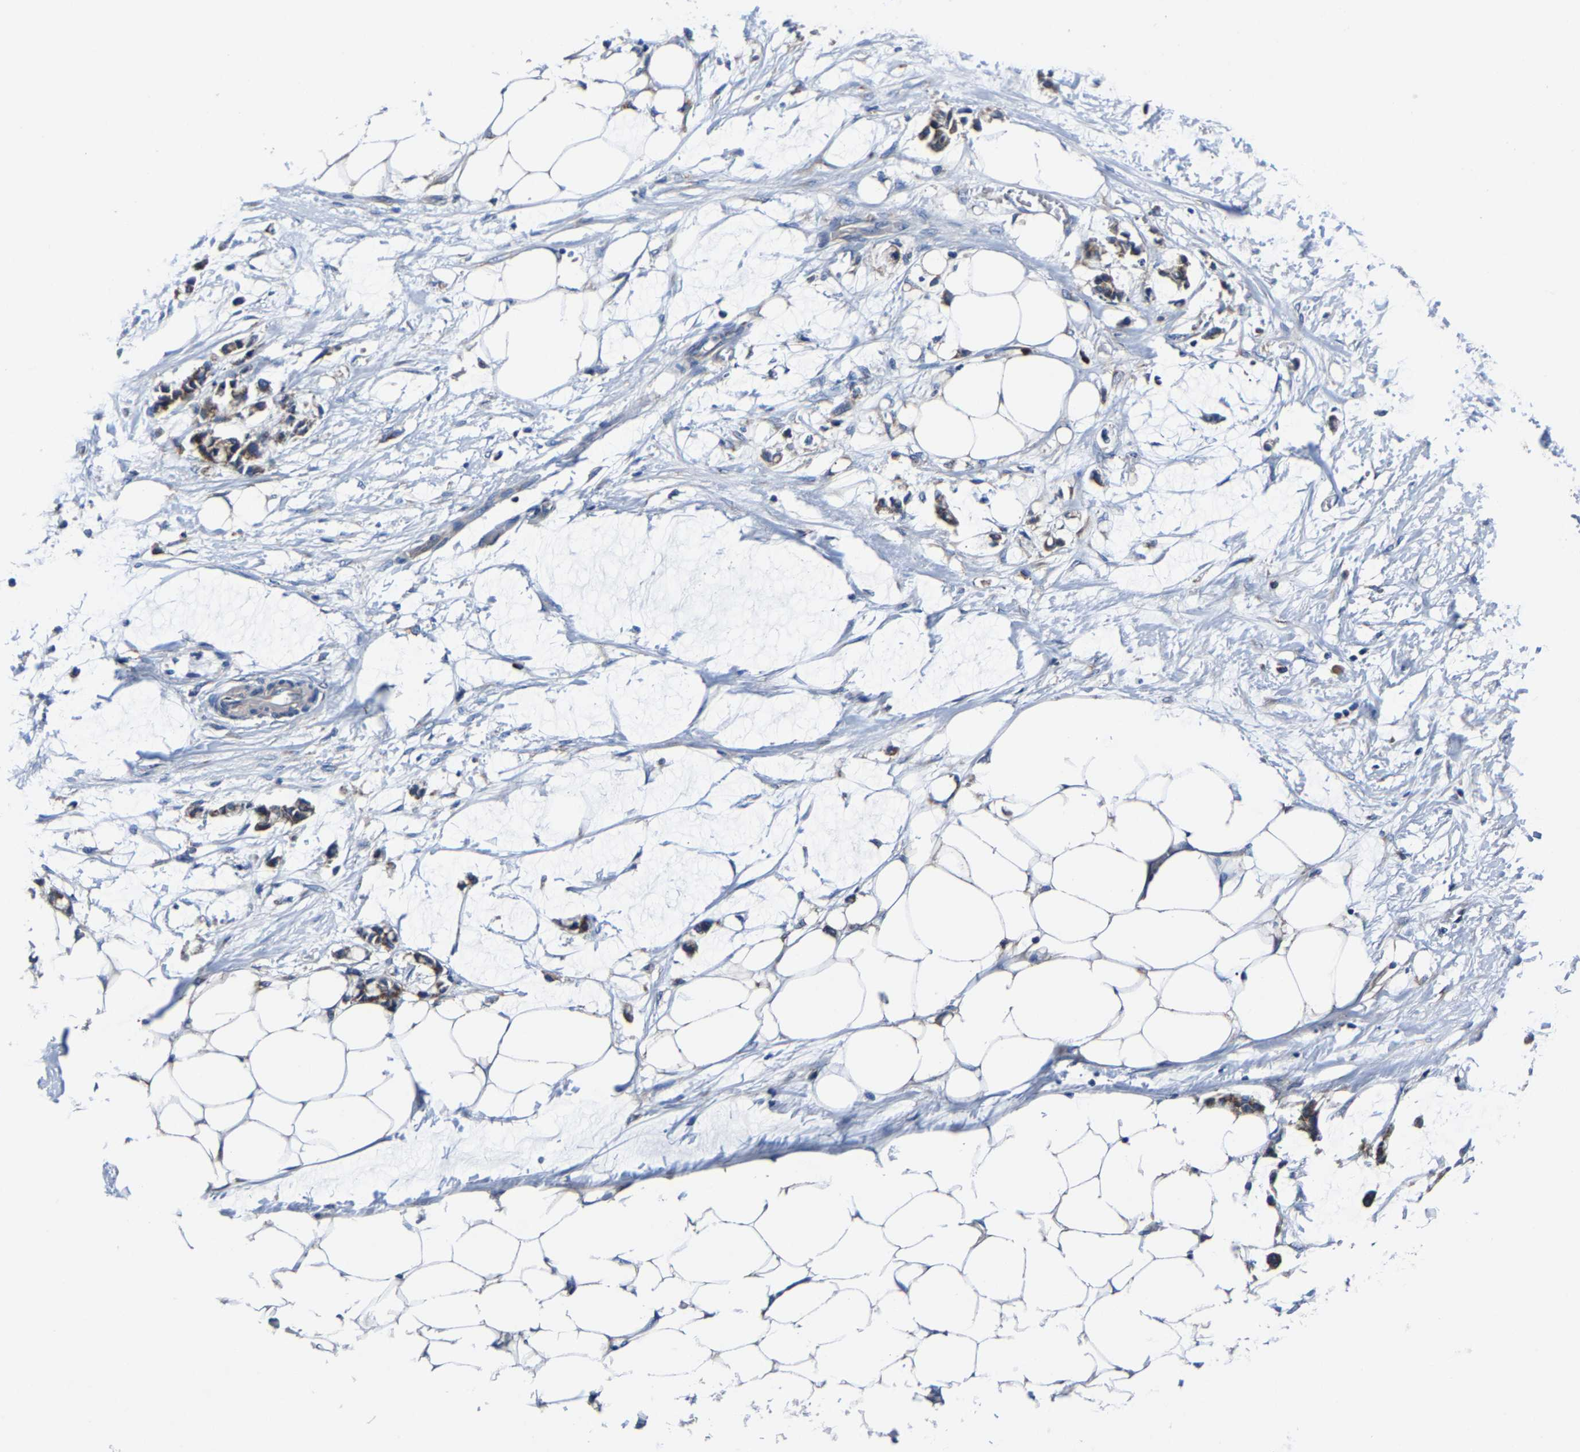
{"staining": {"intensity": "negative", "quantity": "none", "location": "none"}, "tissue": "adipose tissue", "cell_type": "Adipocytes", "image_type": "normal", "snomed": [{"axis": "morphology", "description": "Normal tissue, NOS"}, {"axis": "morphology", "description": "Adenocarcinoma, NOS"}, {"axis": "topography", "description": "Colon"}, {"axis": "topography", "description": "Peripheral nerve tissue"}], "caption": "High magnification brightfield microscopy of unremarkable adipose tissue stained with DAB (brown) and counterstained with hematoxylin (blue): adipocytes show no significant staining.", "gene": "EBAG9", "patient": {"sex": "male", "age": 14}}